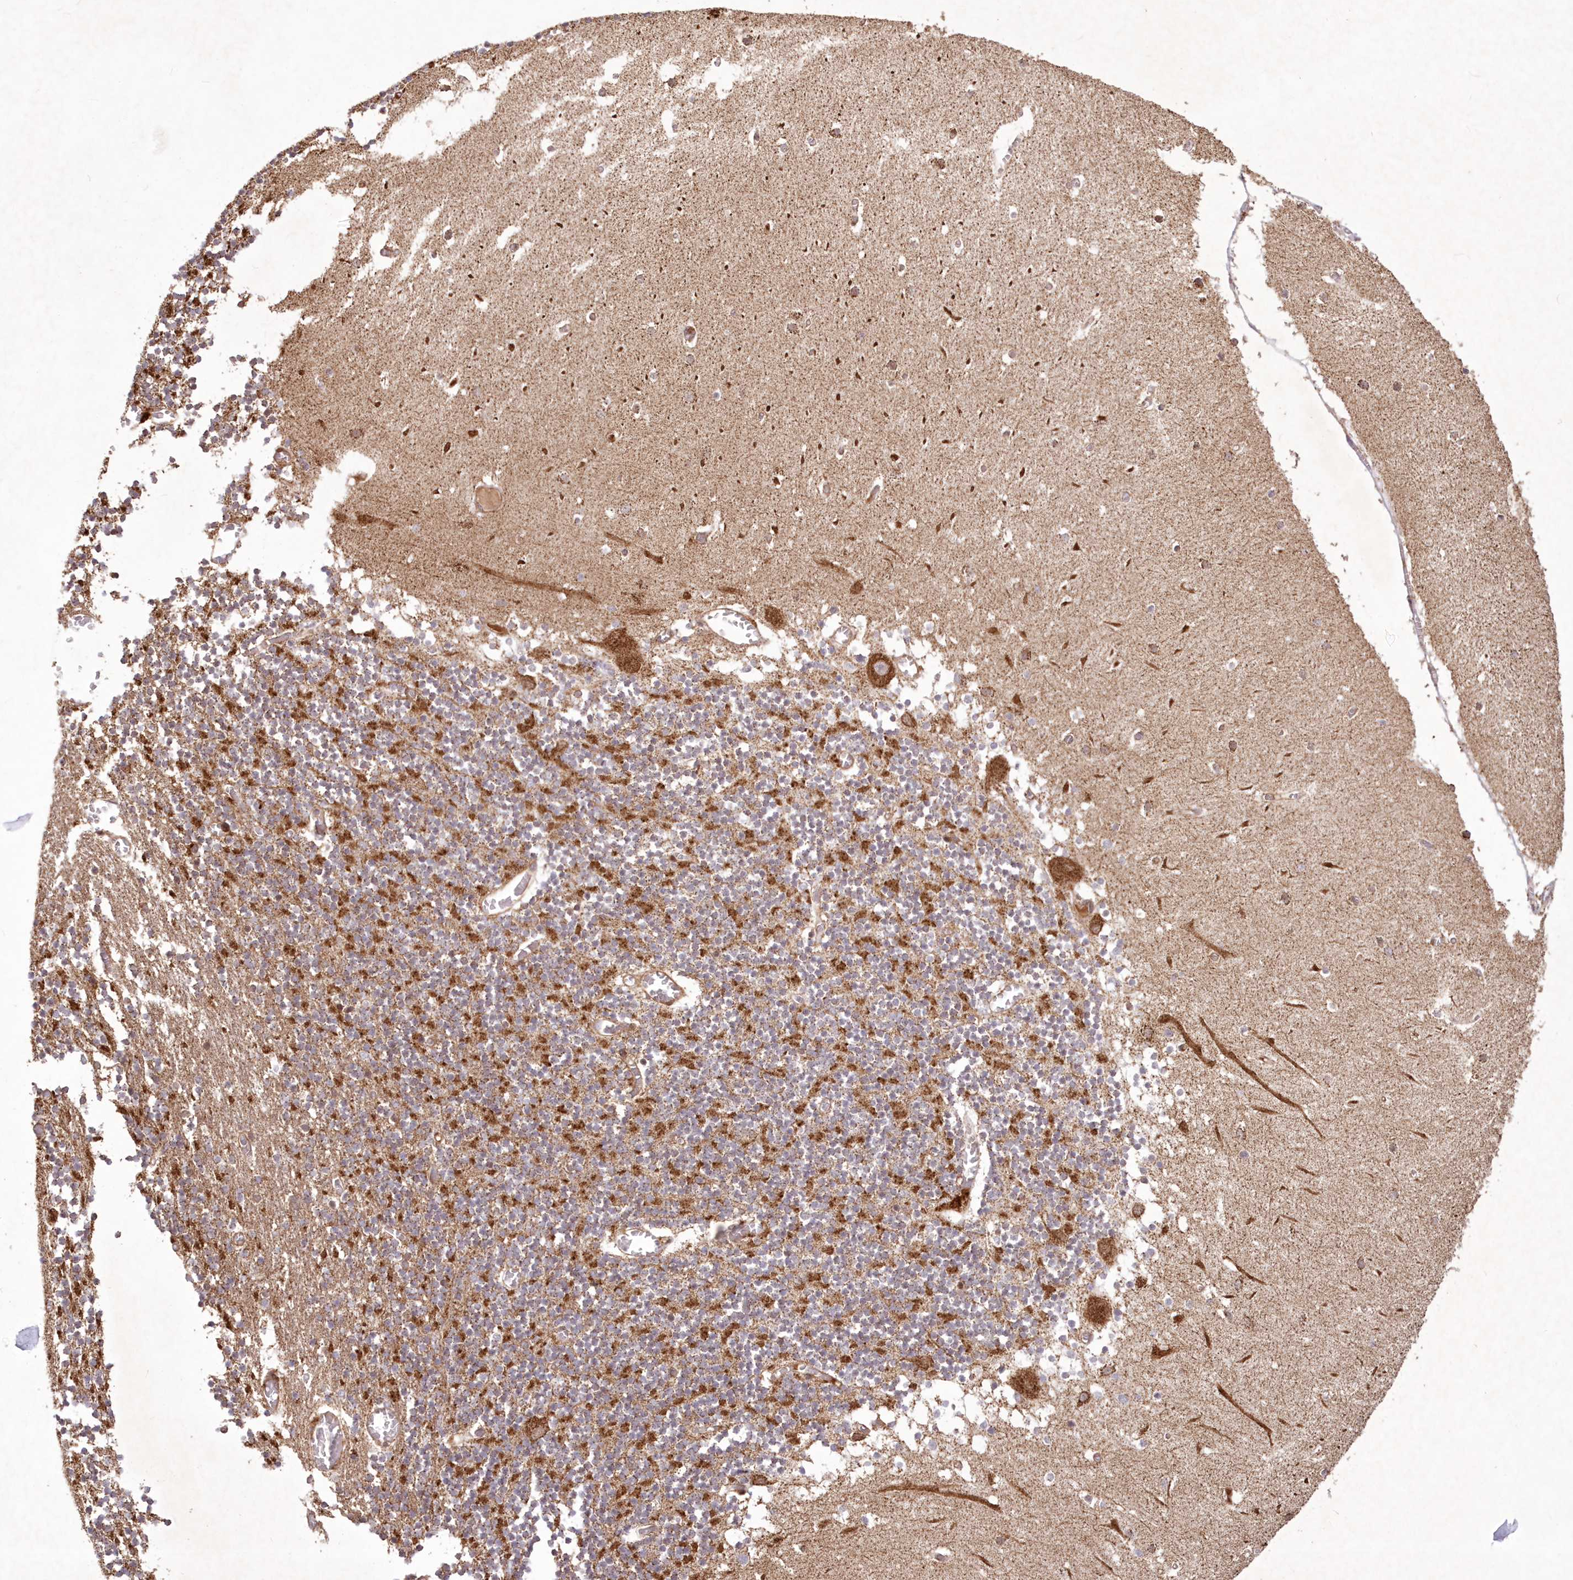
{"staining": {"intensity": "strong", "quantity": "25%-75%", "location": "cytoplasmic/membranous"}, "tissue": "cerebellum", "cell_type": "Cells in granular layer", "image_type": "normal", "snomed": [{"axis": "morphology", "description": "Normal tissue, NOS"}, {"axis": "topography", "description": "Cerebellum"}], "caption": "Cerebellum stained with immunohistochemistry shows strong cytoplasmic/membranous positivity in approximately 25%-75% of cells in granular layer. The staining was performed using DAB to visualize the protein expression in brown, while the nuclei were stained in blue with hematoxylin (Magnification: 20x).", "gene": "TMEM139", "patient": {"sex": "female", "age": 28}}